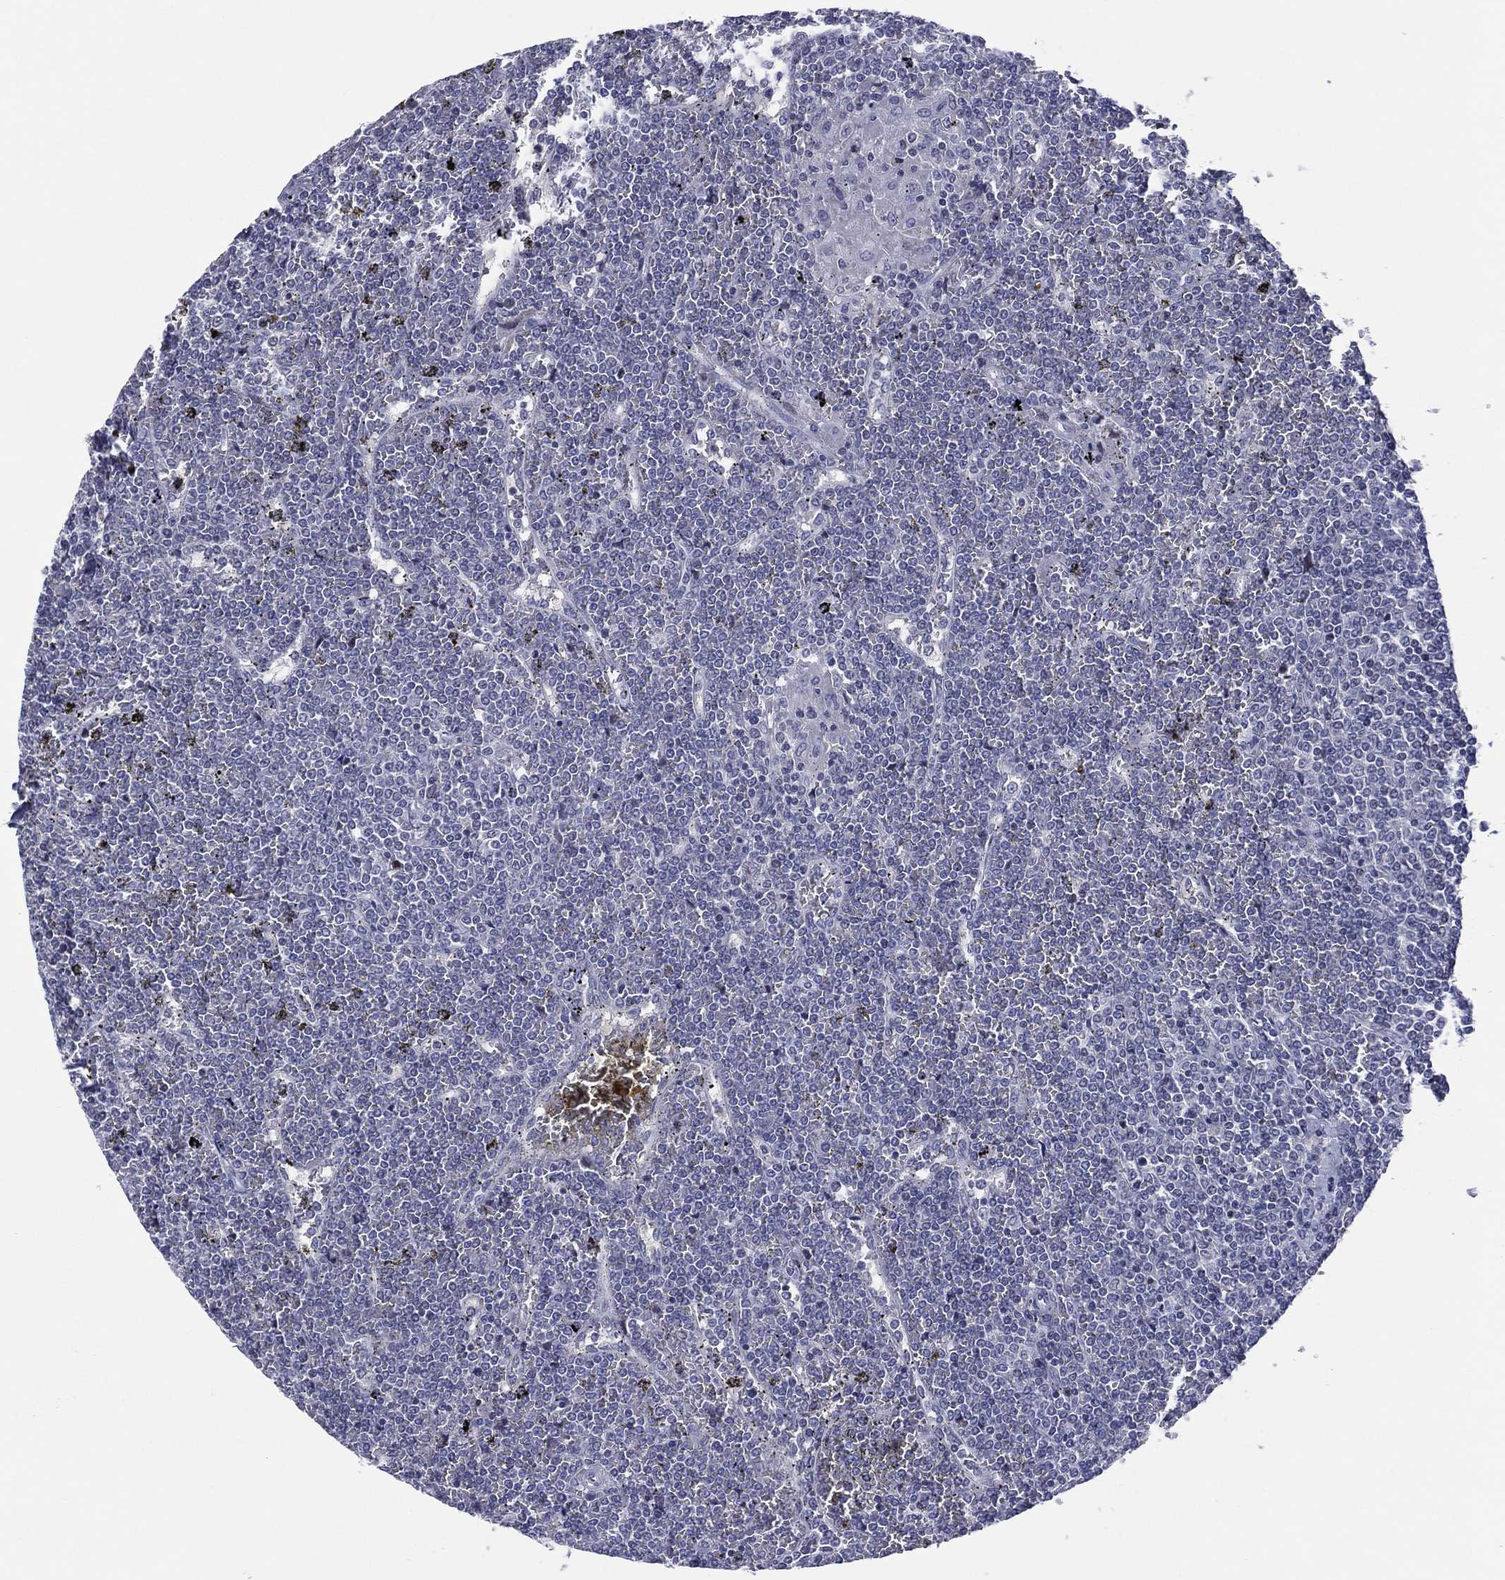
{"staining": {"intensity": "negative", "quantity": "none", "location": "none"}, "tissue": "lymphoma", "cell_type": "Tumor cells", "image_type": "cancer", "snomed": [{"axis": "morphology", "description": "Malignant lymphoma, non-Hodgkin's type, Low grade"}, {"axis": "topography", "description": "Spleen"}], "caption": "Immunohistochemical staining of low-grade malignant lymphoma, non-Hodgkin's type shows no significant positivity in tumor cells. (Brightfield microscopy of DAB IHC at high magnification).", "gene": "TRIM31", "patient": {"sex": "female", "age": 19}}